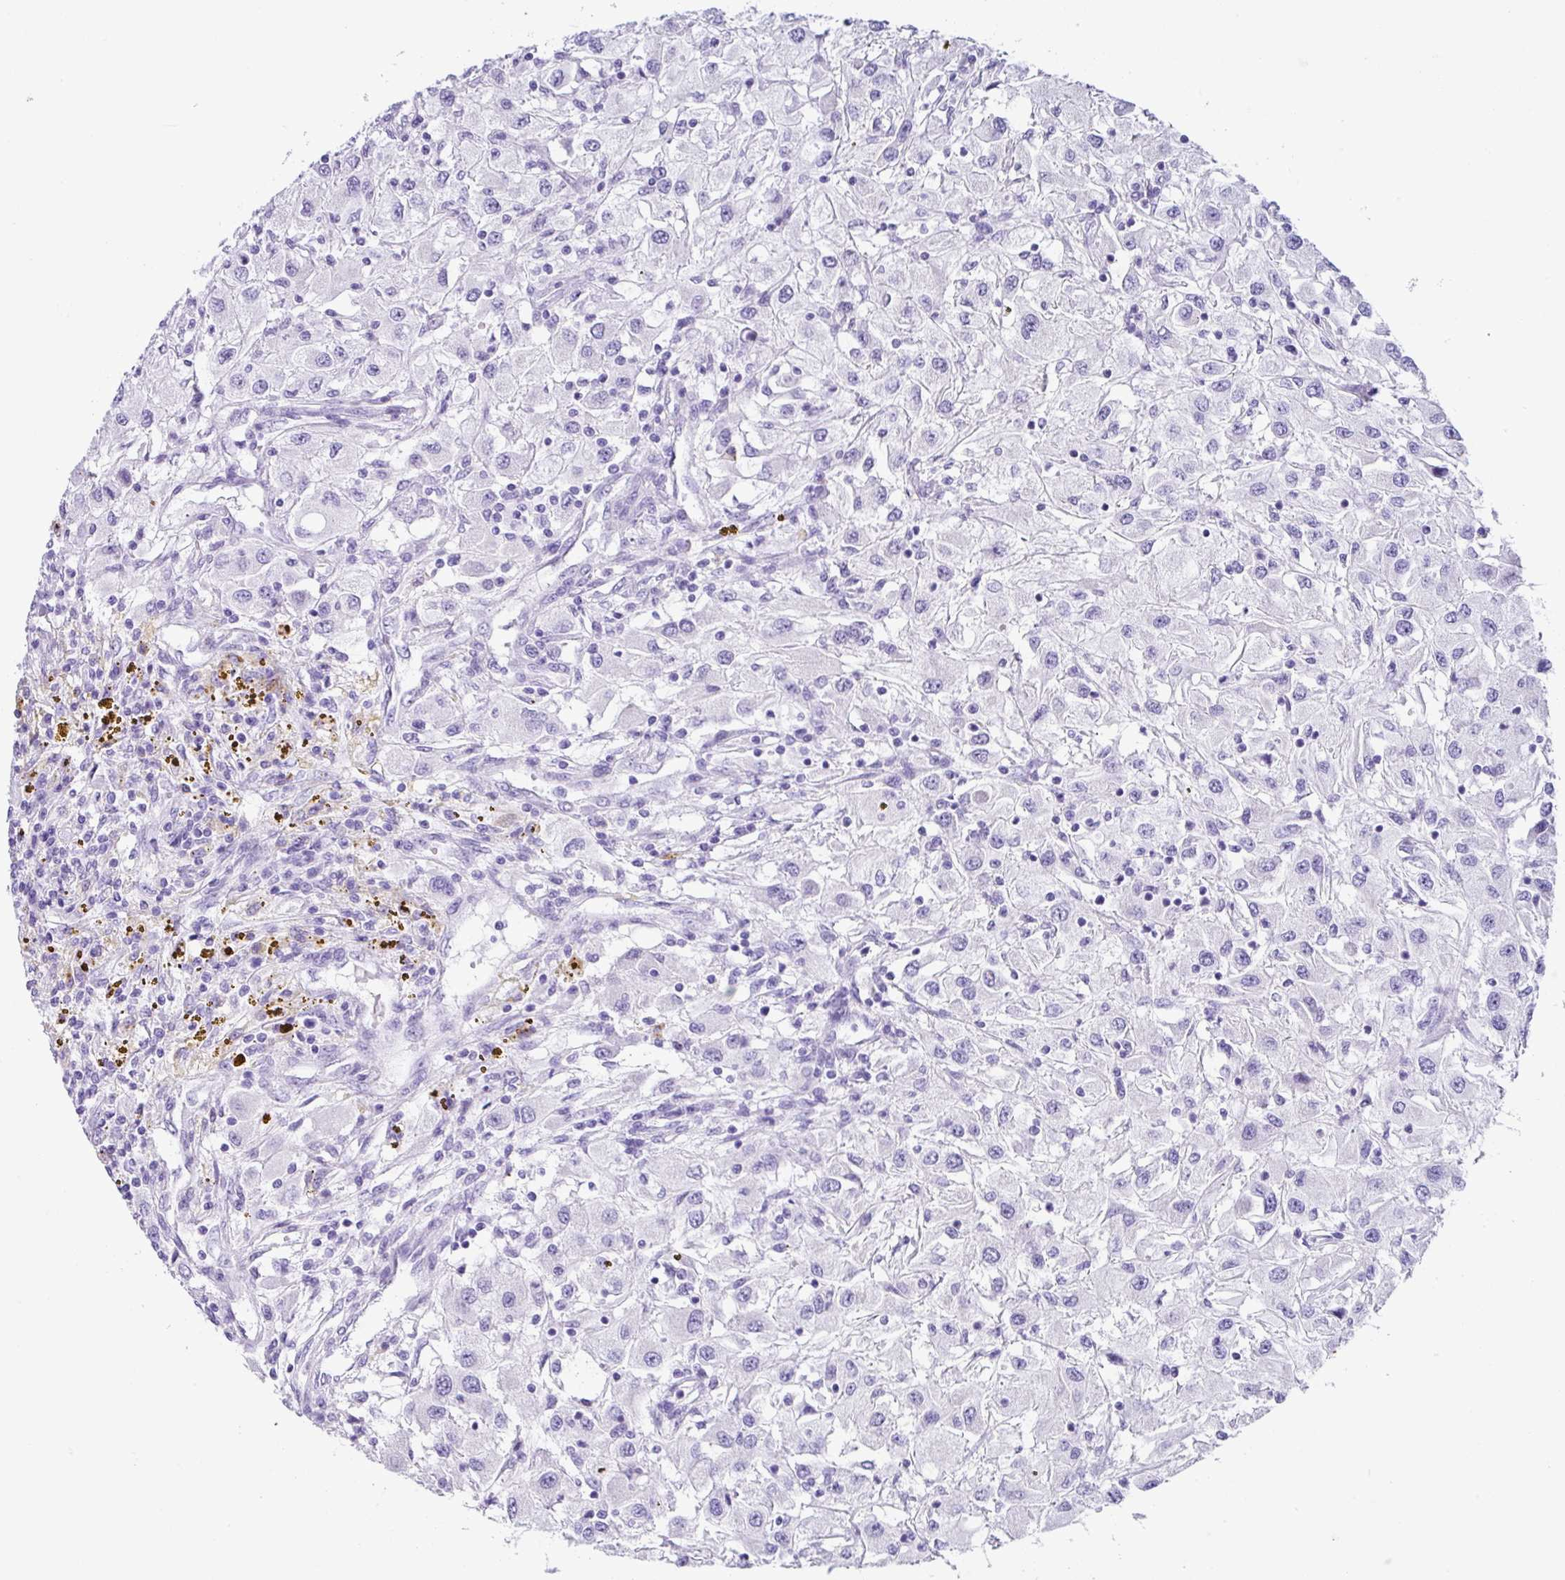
{"staining": {"intensity": "negative", "quantity": "none", "location": "none"}, "tissue": "renal cancer", "cell_type": "Tumor cells", "image_type": "cancer", "snomed": [{"axis": "morphology", "description": "Adenocarcinoma, NOS"}, {"axis": "topography", "description": "Kidney"}], "caption": "Immunohistochemistry of human renal adenocarcinoma reveals no staining in tumor cells.", "gene": "ZG16", "patient": {"sex": "female", "age": 67}}